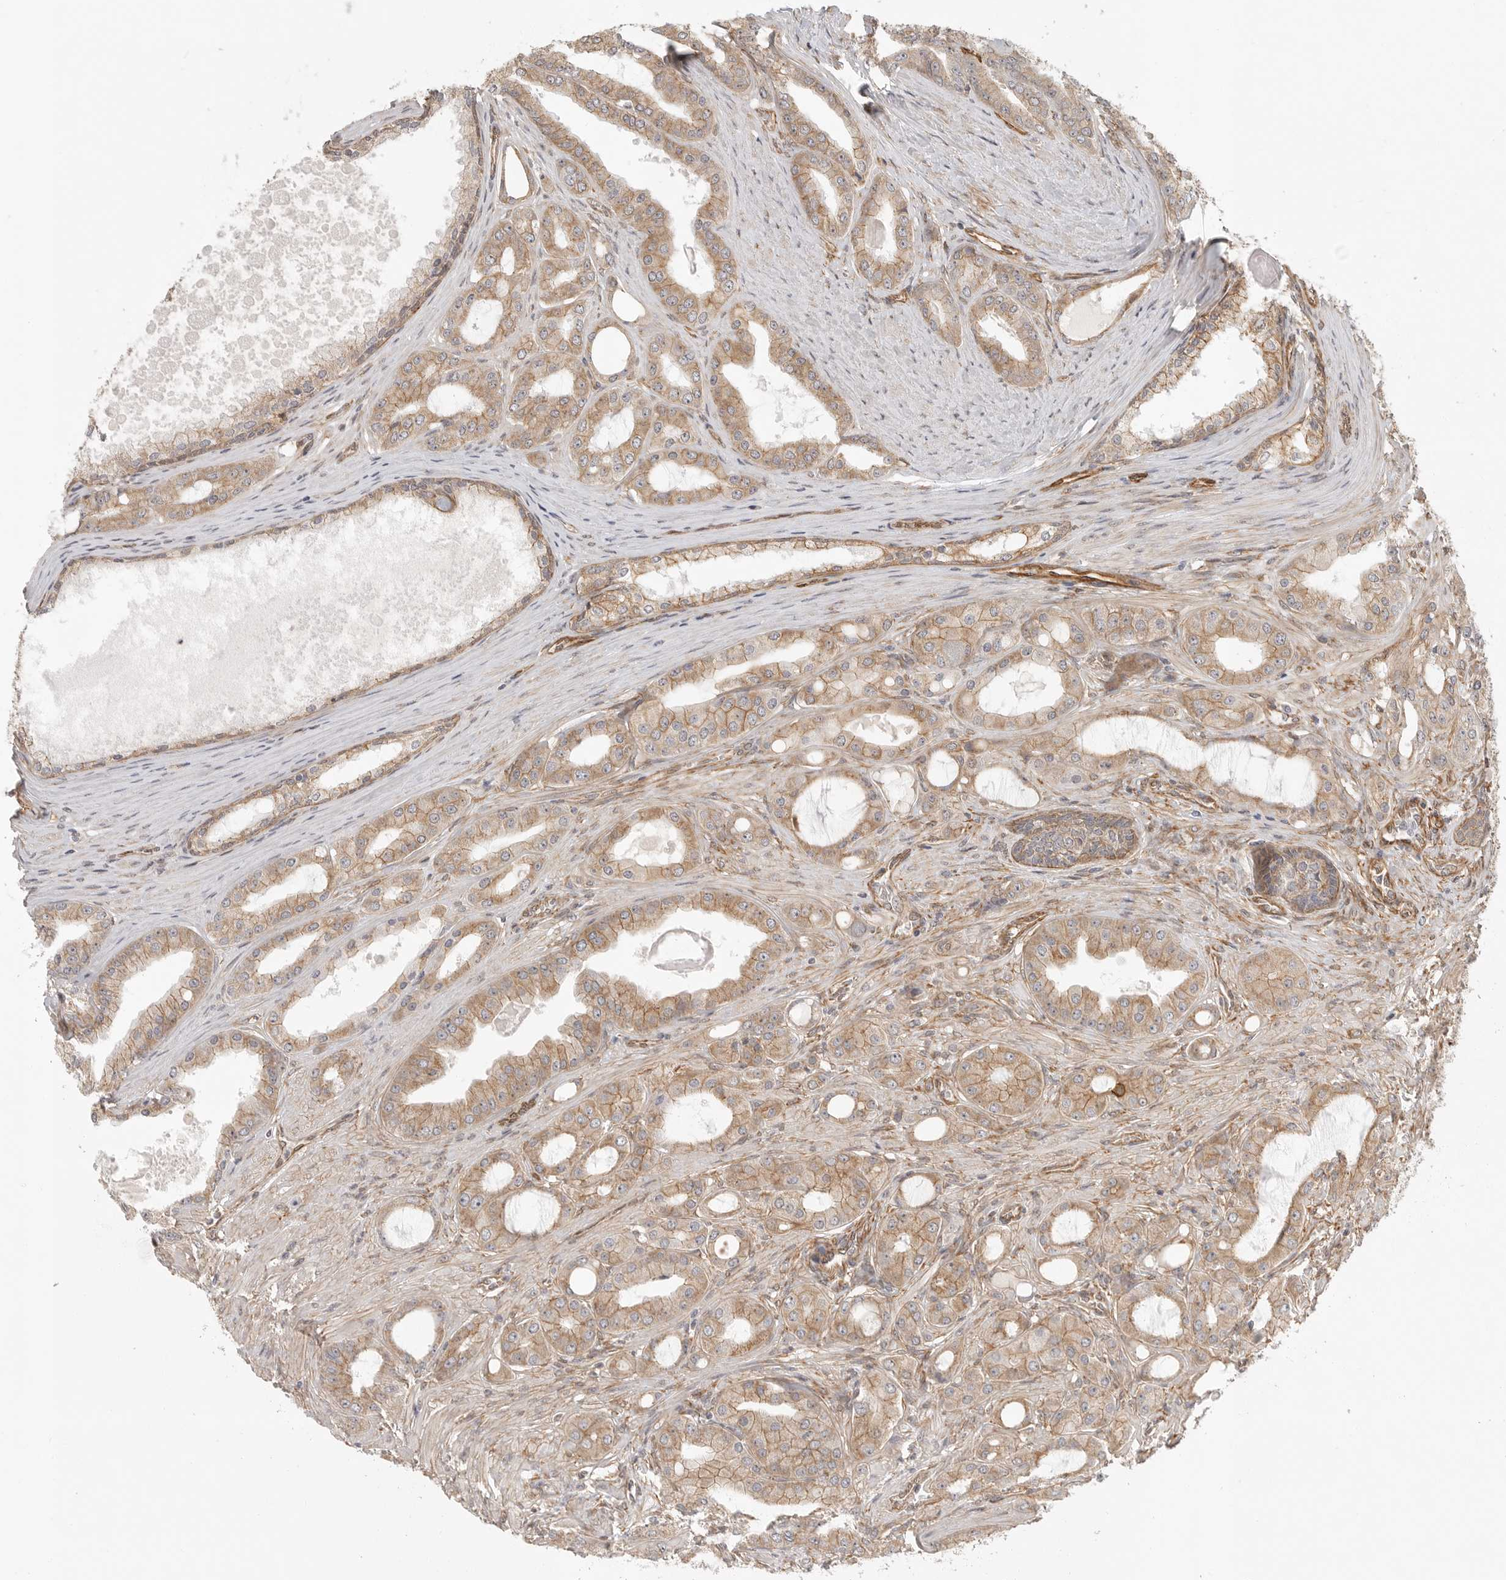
{"staining": {"intensity": "moderate", "quantity": ">75%", "location": "cytoplasmic/membranous"}, "tissue": "prostate cancer", "cell_type": "Tumor cells", "image_type": "cancer", "snomed": [{"axis": "morphology", "description": "Adenocarcinoma, High grade"}, {"axis": "topography", "description": "Prostate"}], "caption": "Human prostate cancer (adenocarcinoma (high-grade)) stained with a protein marker shows moderate staining in tumor cells.", "gene": "ATOH7", "patient": {"sex": "male", "age": 60}}